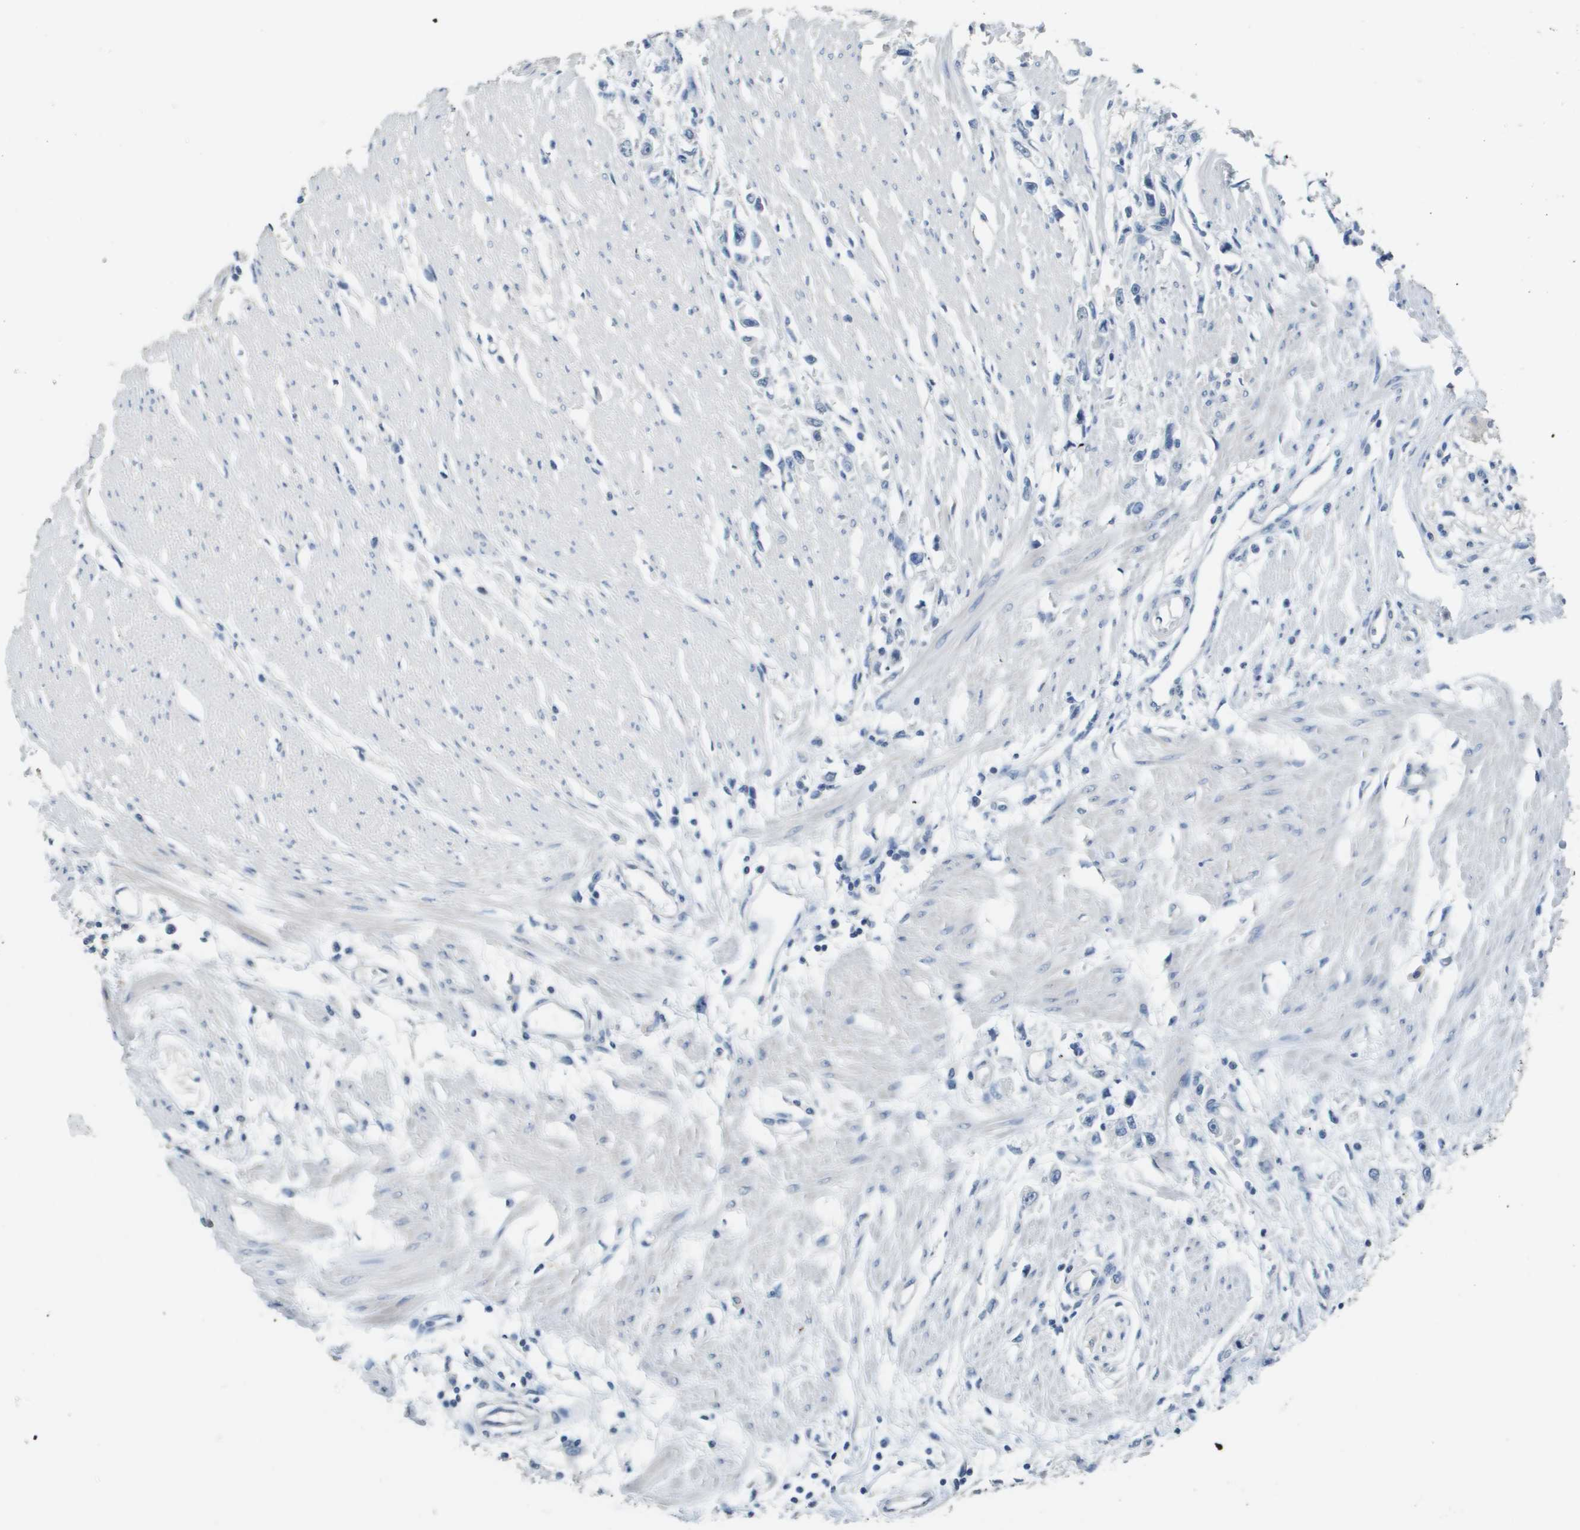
{"staining": {"intensity": "negative", "quantity": "none", "location": "none"}, "tissue": "stomach cancer", "cell_type": "Tumor cells", "image_type": "cancer", "snomed": [{"axis": "morphology", "description": "Adenocarcinoma, NOS"}, {"axis": "topography", "description": "Stomach"}], "caption": "IHC photomicrograph of stomach cancer (adenocarcinoma) stained for a protein (brown), which exhibits no staining in tumor cells.", "gene": "MT3", "patient": {"sex": "female", "age": 59}}